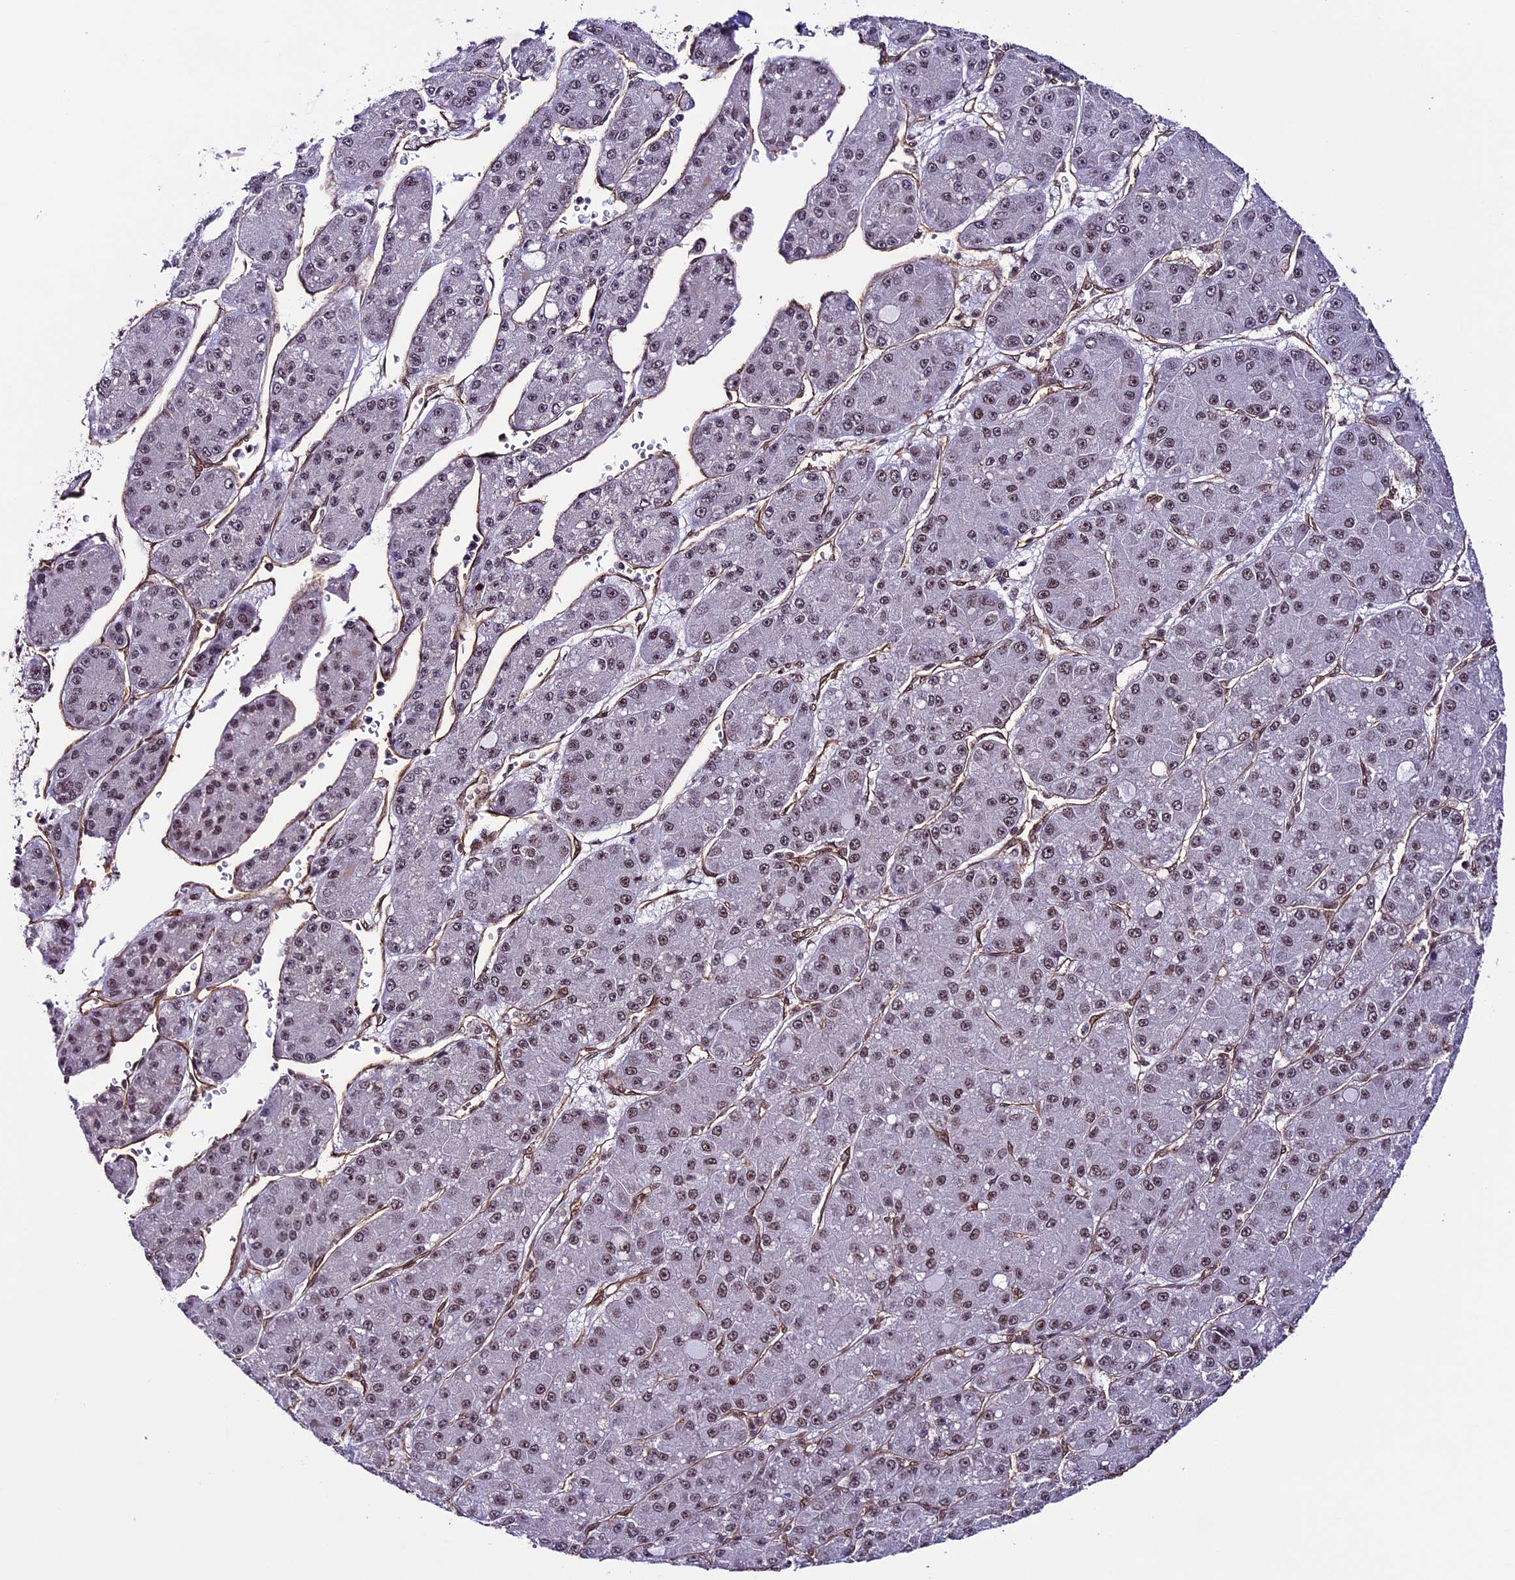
{"staining": {"intensity": "moderate", "quantity": ">75%", "location": "nuclear"}, "tissue": "liver cancer", "cell_type": "Tumor cells", "image_type": "cancer", "snomed": [{"axis": "morphology", "description": "Carcinoma, Hepatocellular, NOS"}, {"axis": "topography", "description": "Liver"}], "caption": "A micrograph showing moderate nuclear expression in approximately >75% of tumor cells in hepatocellular carcinoma (liver), as visualized by brown immunohistochemical staining.", "gene": "MPHOSPH8", "patient": {"sex": "male", "age": 67}}